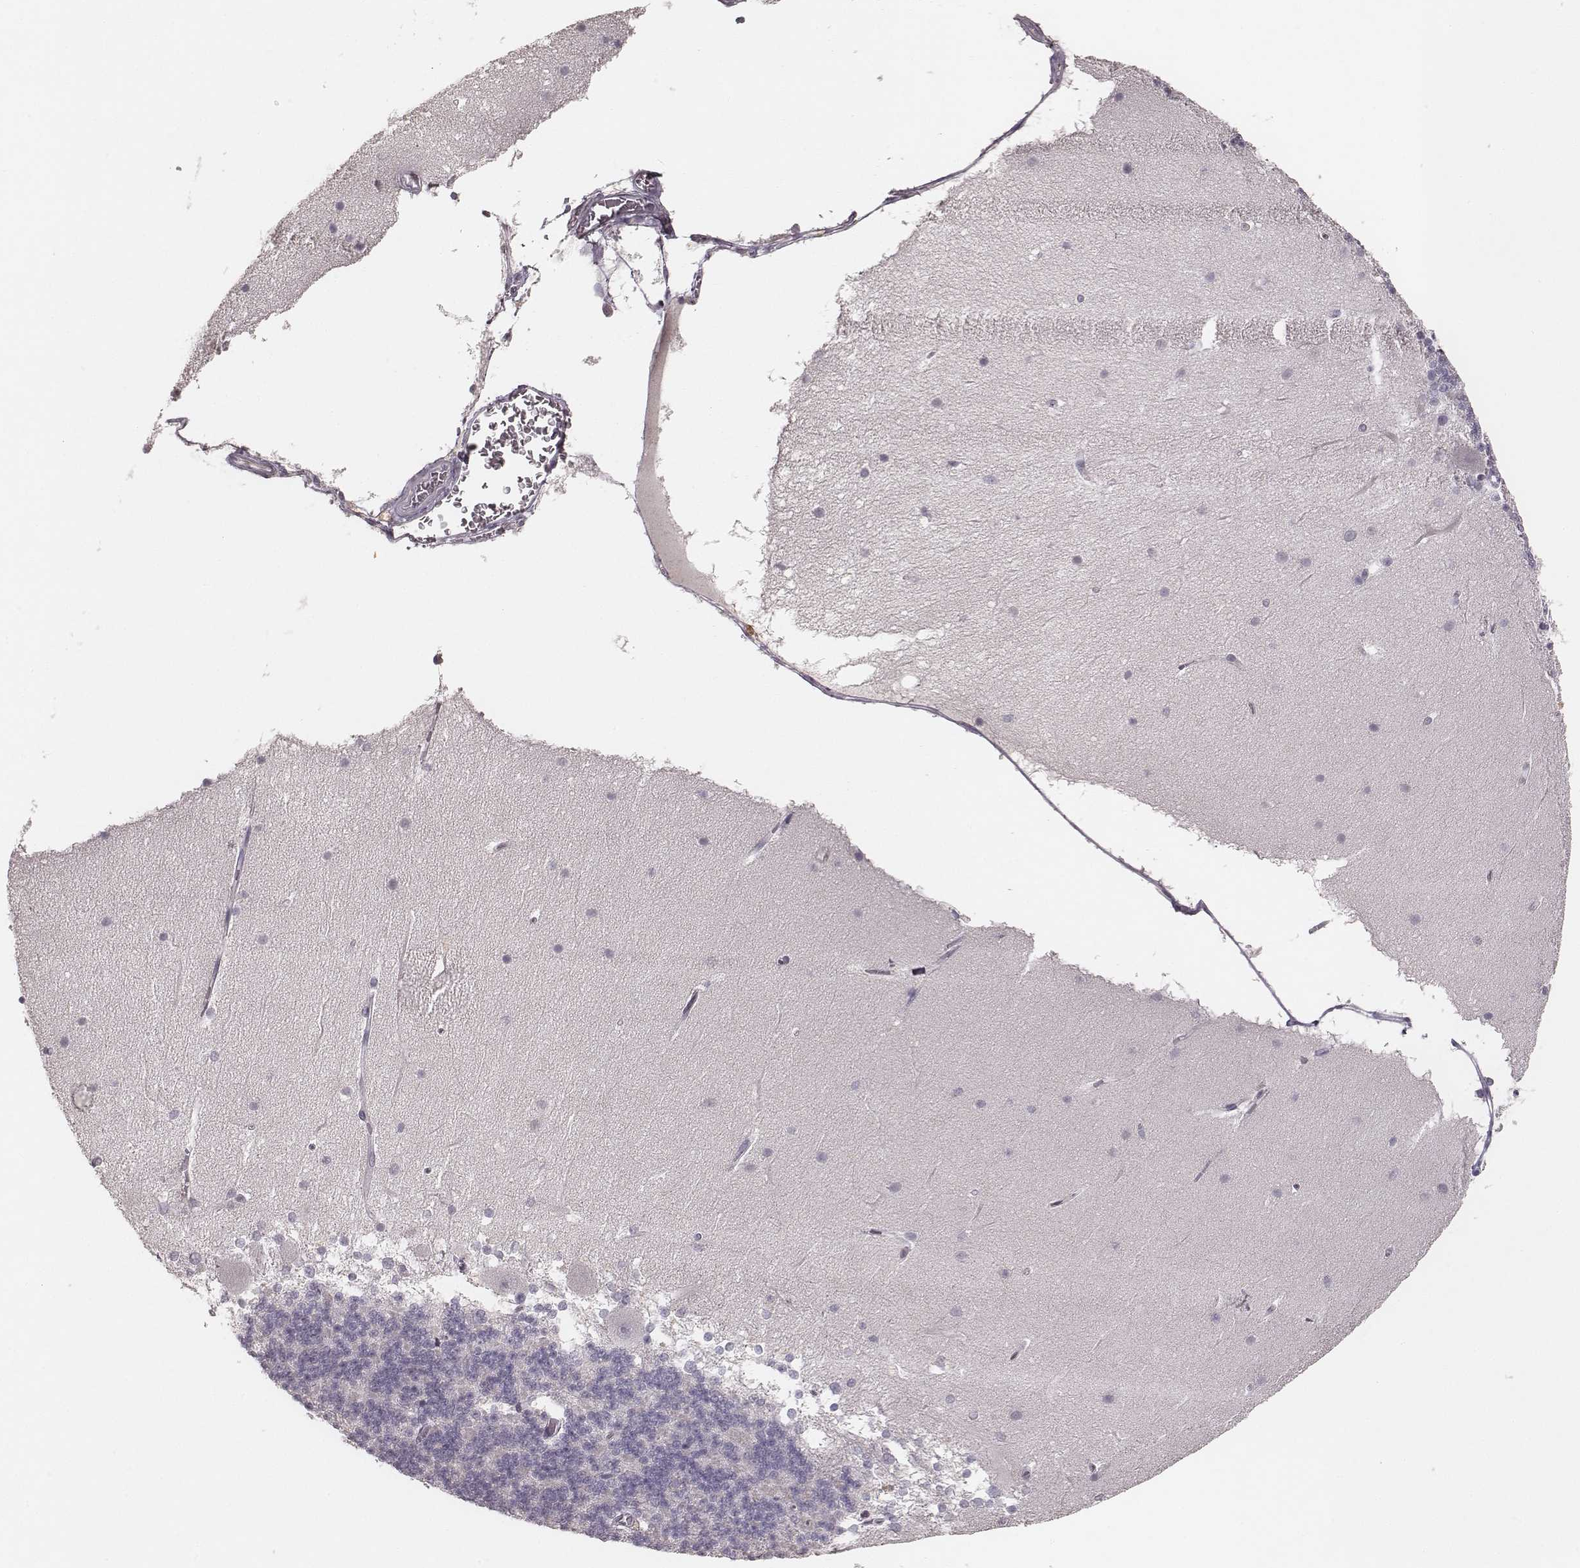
{"staining": {"intensity": "negative", "quantity": "none", "location": "none"}, "tissue": "cerebellum", "cell_type": "Cells in granular layer", "image_type": "normal", "snomed": [{"axis": "morphology", "description": "Normal tissue, NOS"}, {"axis": "topography", "description": "Cerebellum"}], "caption": "Cerebellum was stained to show a protein in brown. There is no significant positivity in cells in granular layer. (DAB immunohistochemistry (IHC) with hematoxylin counter stain).", "gene": "LY6K", "patient": {"sex": "female", "age": 19}}